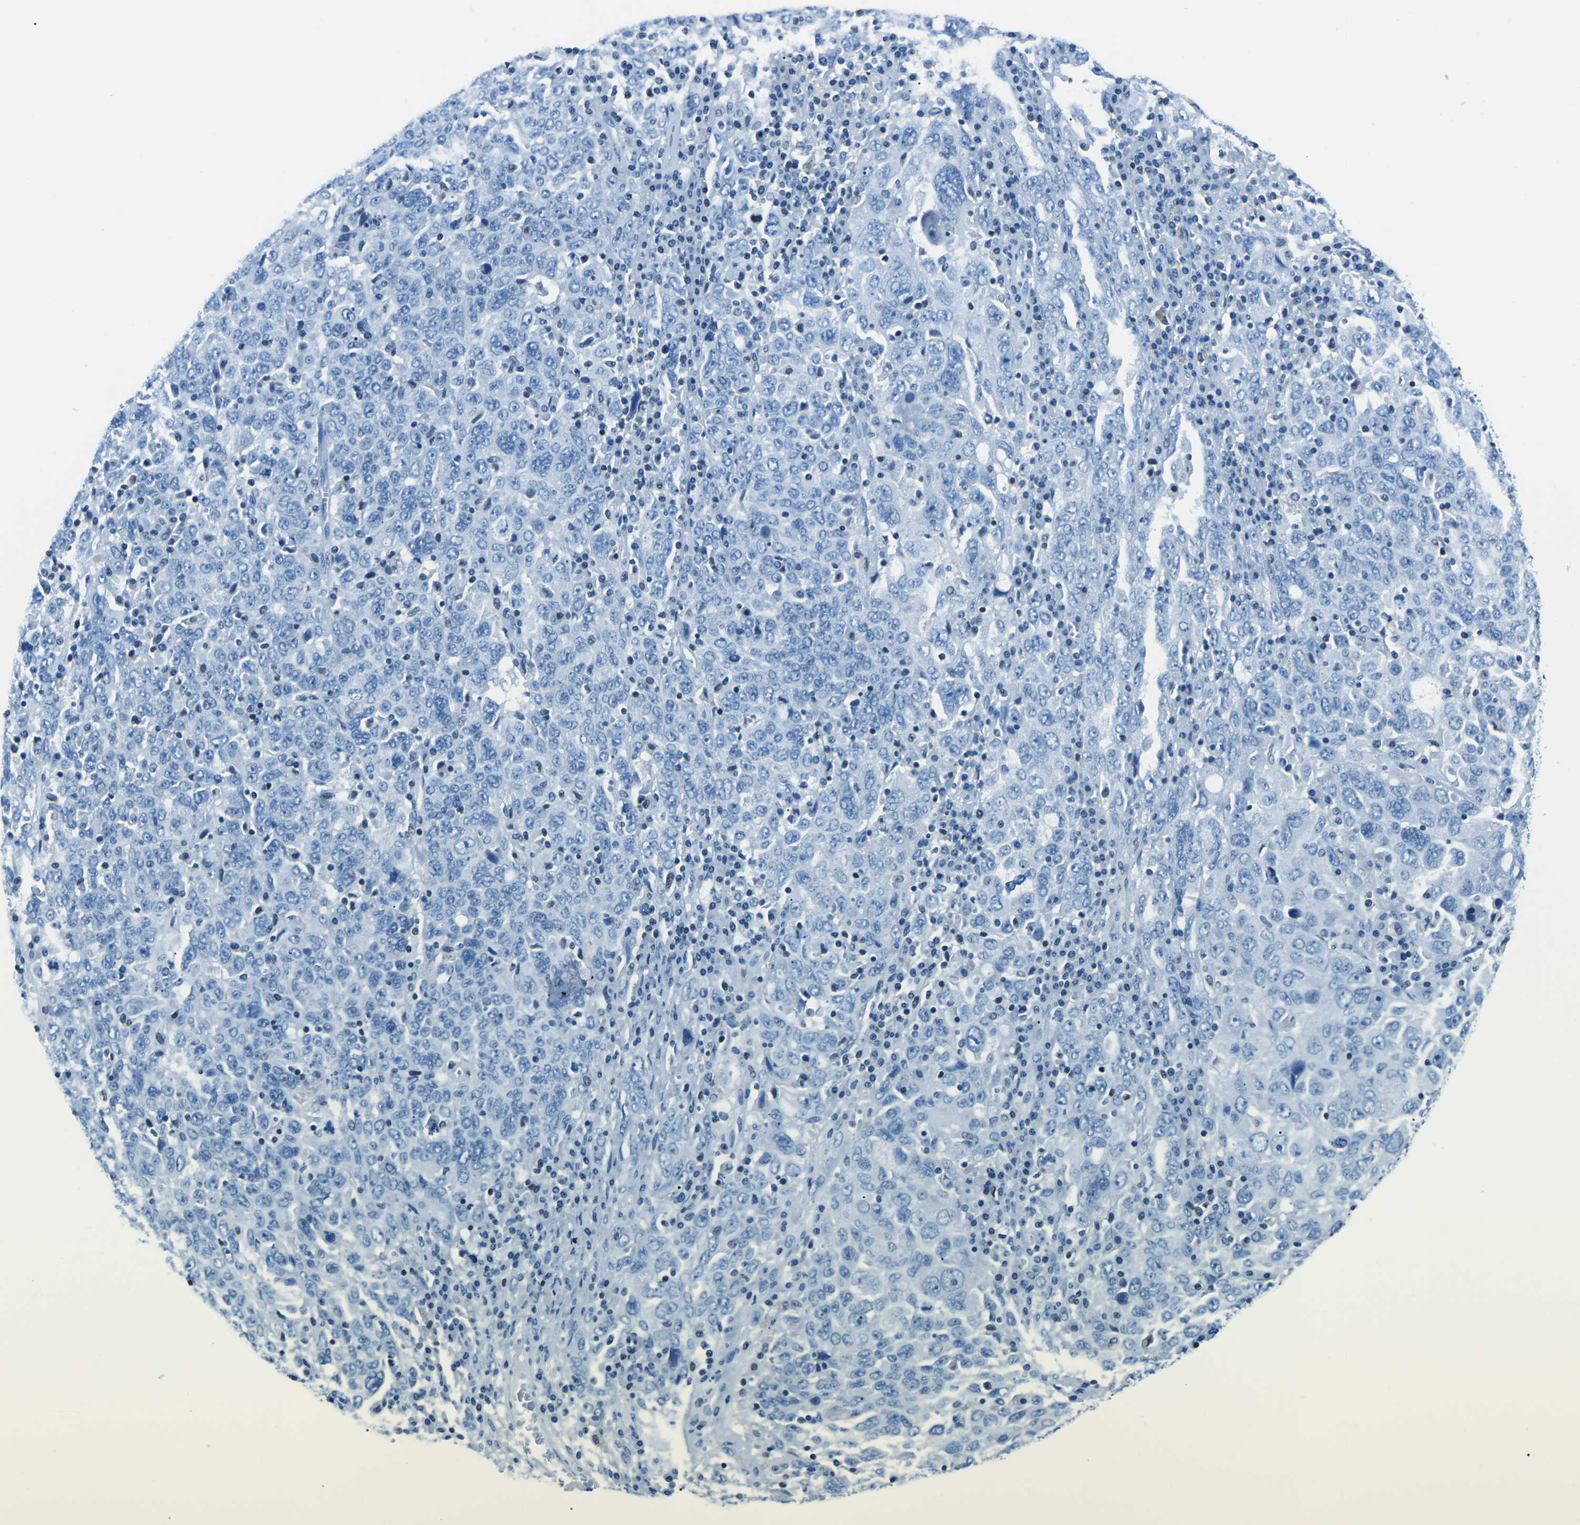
{"staining": {"intensity": "negative", "quantity": "none", "location": "none"}, "tissue": "ovarian cancer", "cell_type": "Tumor cells", "image_type": "cancer", "snomed": [{"axis": "morphology", "description": "Carcinoma, endometroid"}, {"axis": "topography", "description": "Ovary"}], "caption": "DAB (3,3'-diaminobenzidine) immunohistochemical staining of human ovarian cancer reveals no significant staining in tumor cells. (DAB immunohistochemistry (IHC), high magnification).", "gene": "CELF2", "patient": {"sex": "female", "age": 62}}